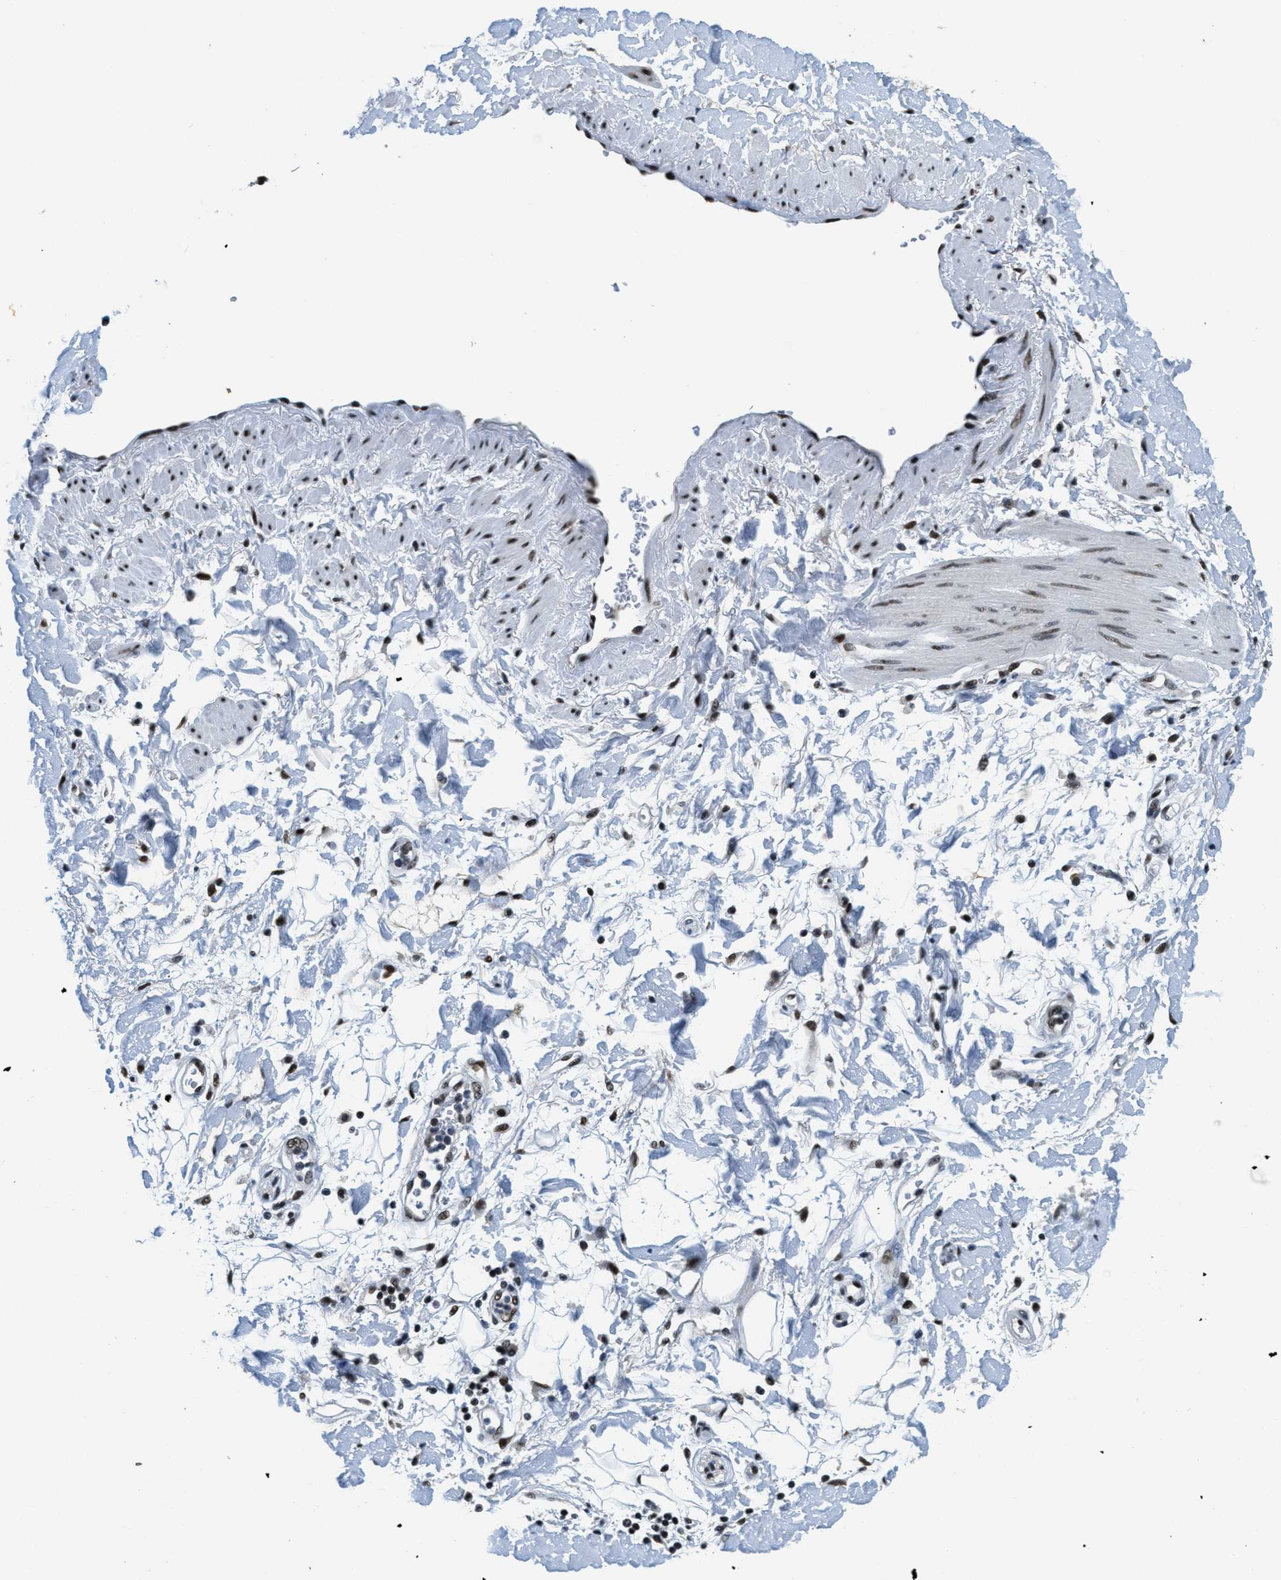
{"staining": {"intensity": "weak", "quantity": ">75%", "location": "nuclear"}, "tissue": "adipose tissue", "cell_type": "Adipocytes", "image_type": "normal", "snomed": [{"axis": "morphology", "description": "Normal tissue, NOS"}, {"axis": "morphology", "description": "Adenocarcinoma, NOS"}, {"axis": "topography", "description": "Duodenum"}, {"axis": "topography", "description": "Peripheral nerve tissue"}], "caption": "Immunohistochemistry of unremarkable human adipose tissue displays low levels of weak nuclear staining in about >75% of adipocytes. (DAB (3,3'-diaminobenzidine) IHC, brown staining for protein, blue staining for nuclei).", "gene": "SSB", "patient": {"sex": "female", "age": 60}}